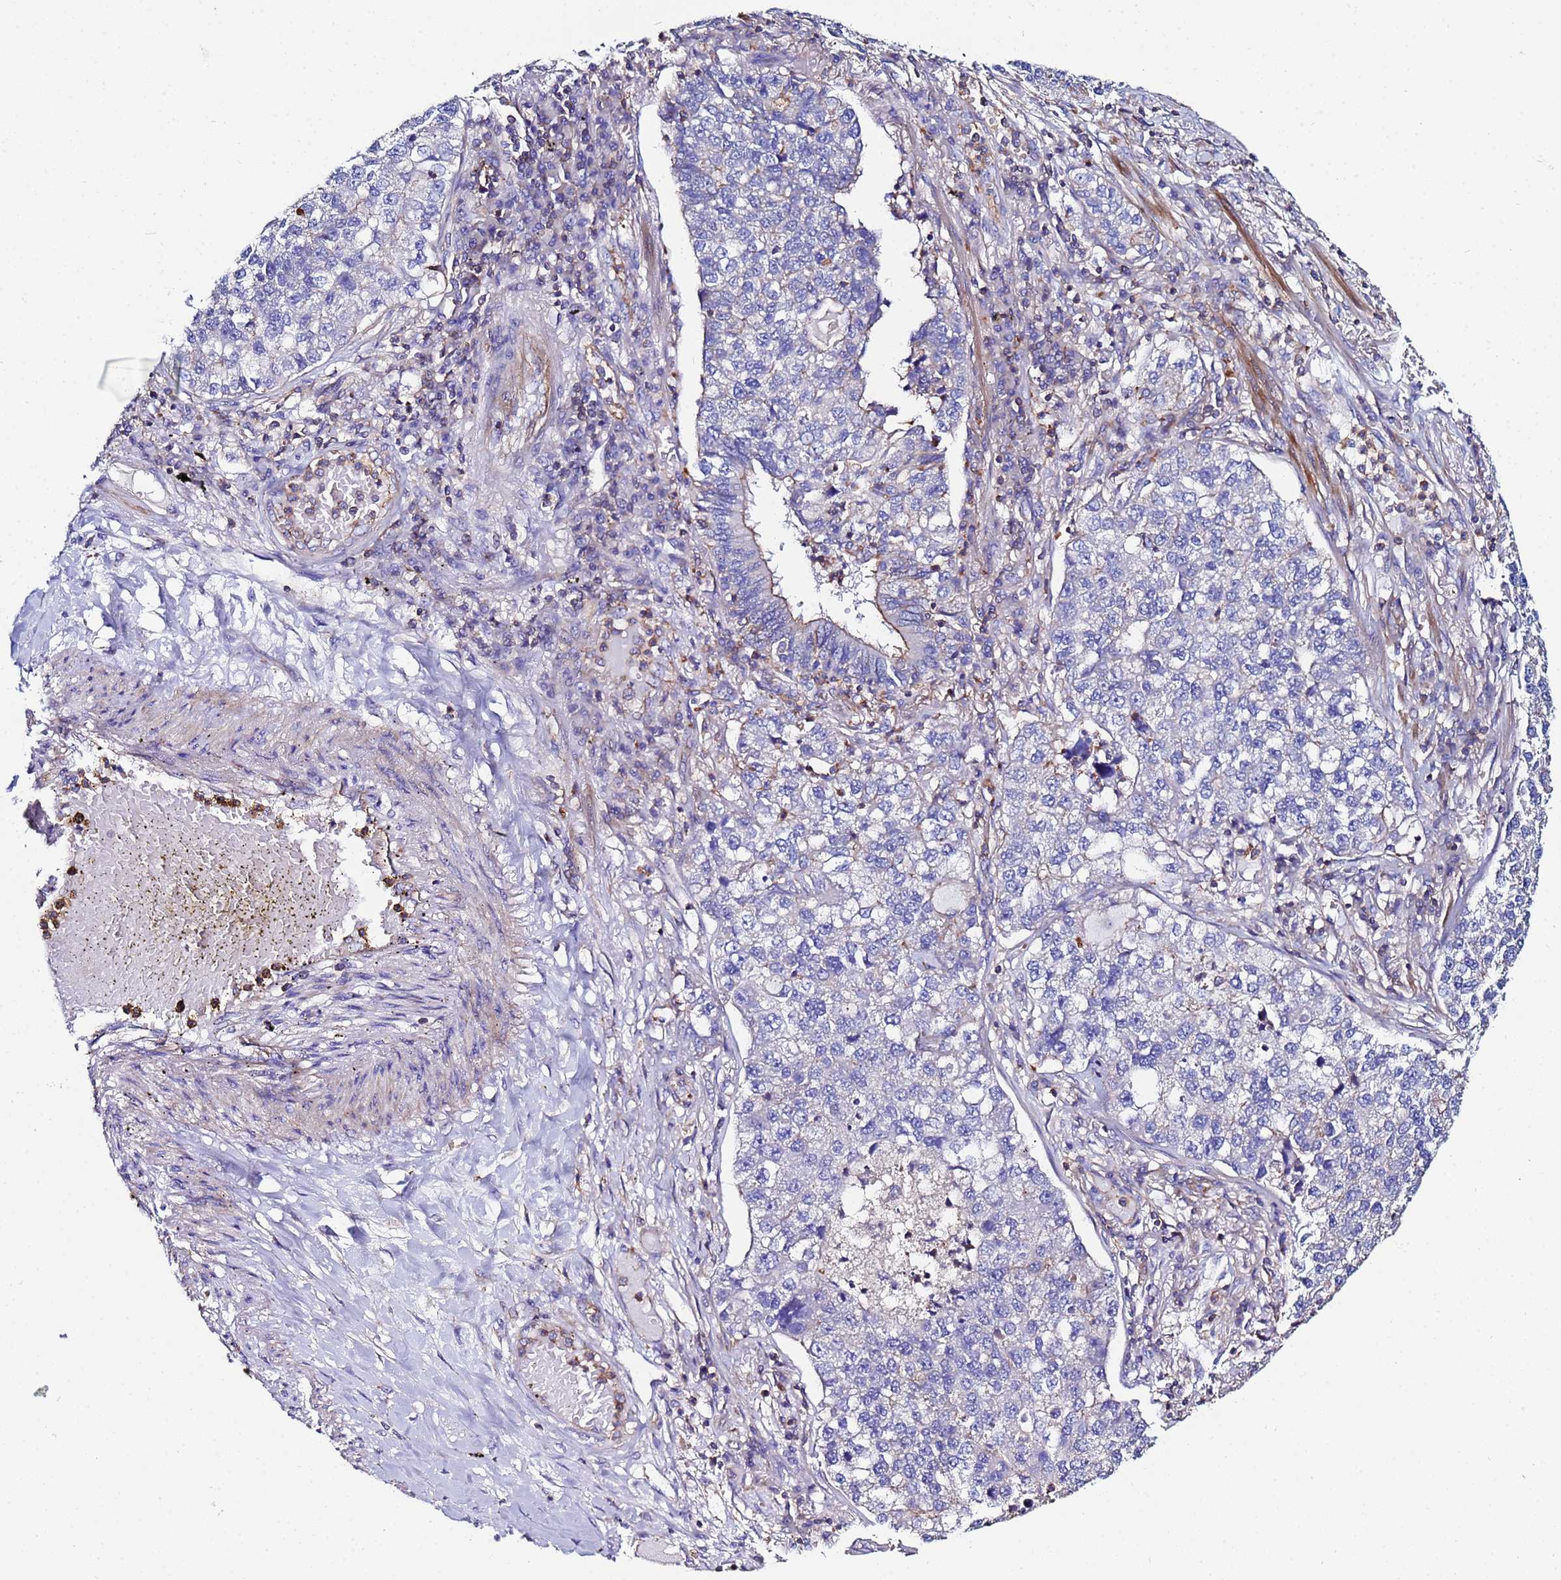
{"staining": {"intensity": "negative", "quantity": "none", "location": "none"}, "tissue": "lung cancer", "cell_type": "Tumor cells", "image_type": "cancer", "snomed": [{"axis": "morphology", "description": "Adenocarcinoma, NOS"}, {"axis": "topography", "description": "Lung"}], "caption": "The histopathology image exhibits no staining of tumor cells in lung cancer.", "gene": "POTEE", "patient": {"sex": "male", "age": 49}}